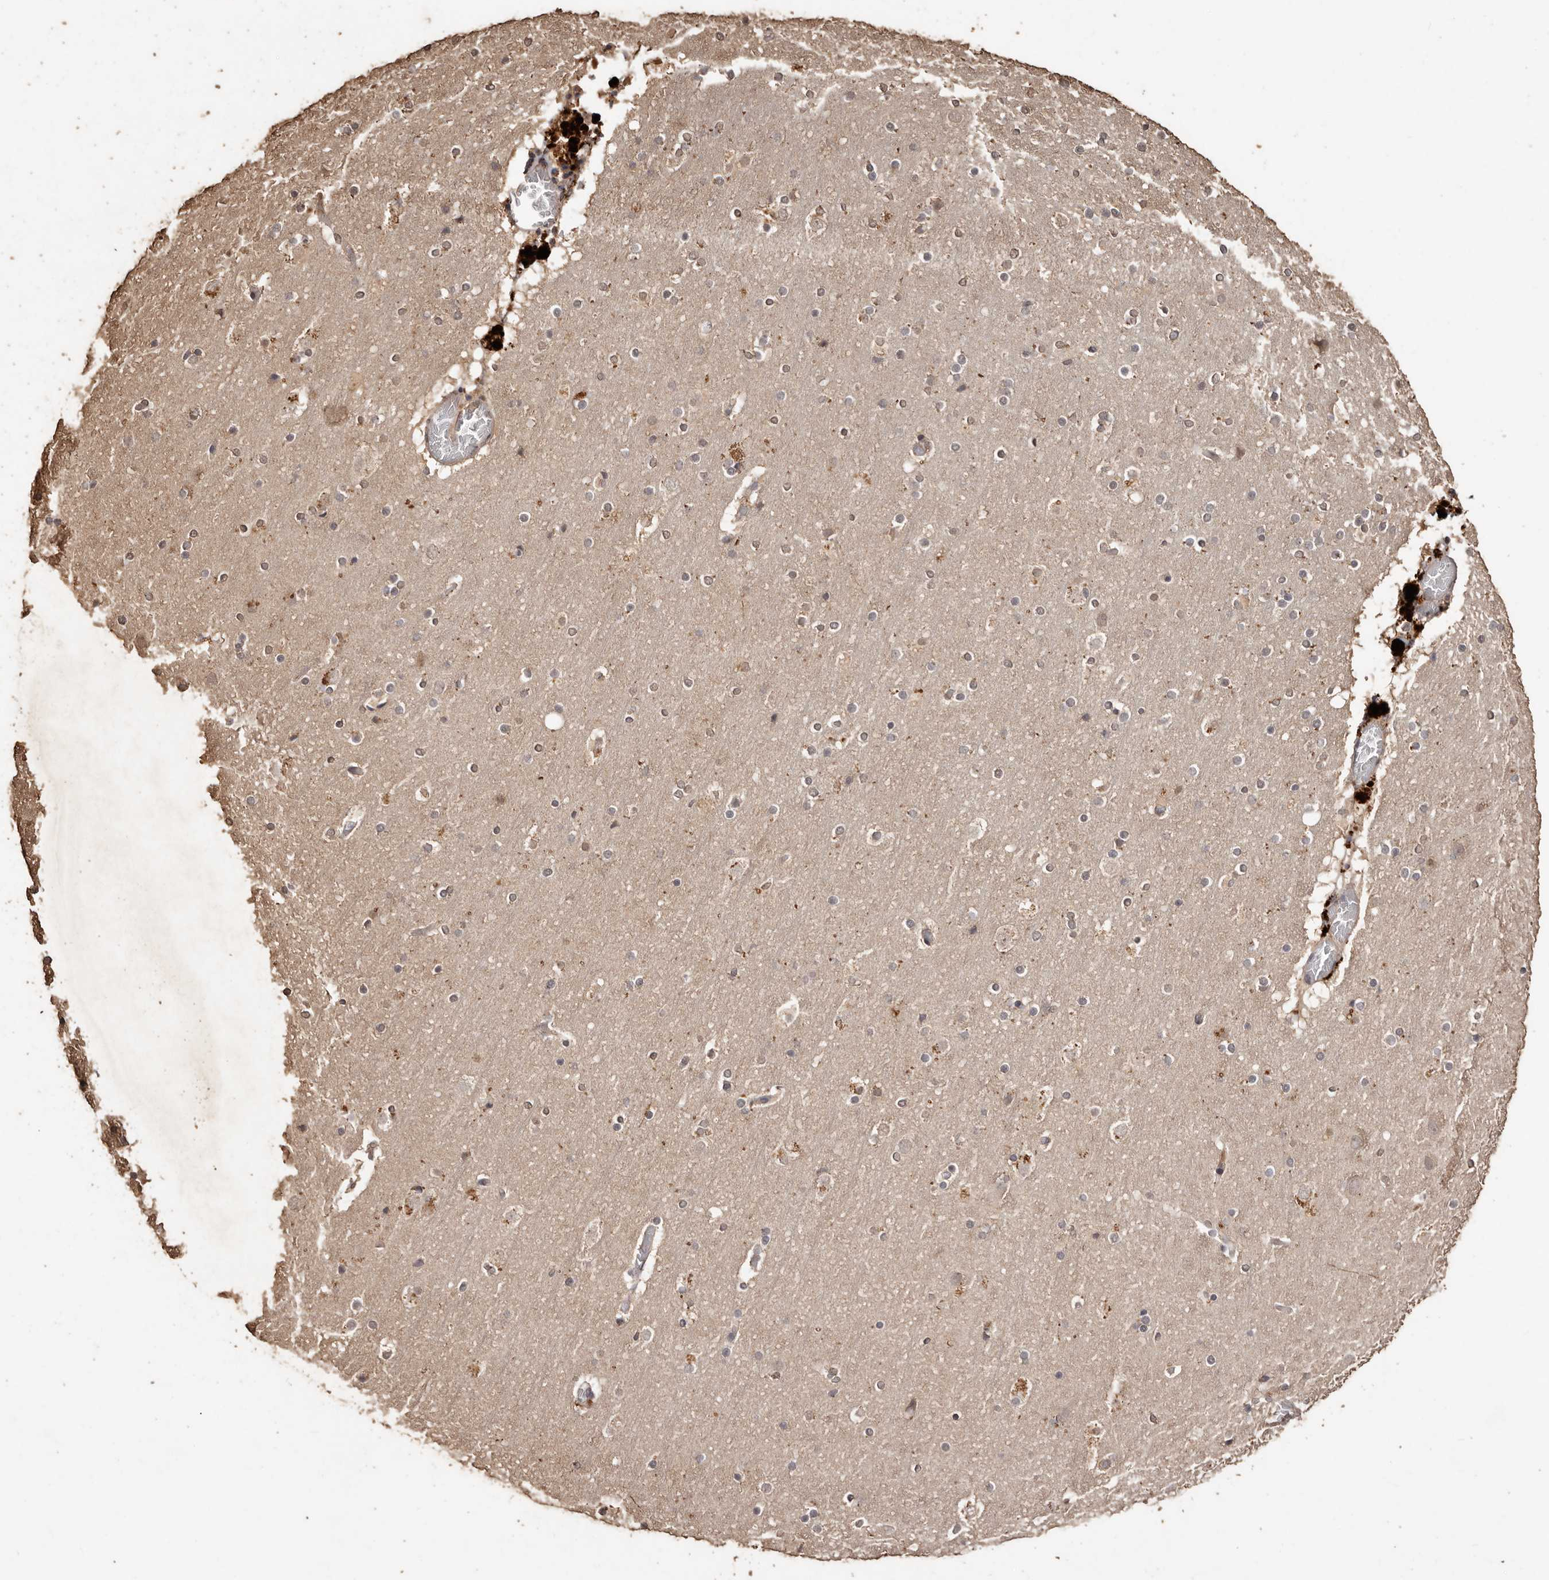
{"staining": {"intensity": "weak", "quantity": ">75%", "location": "cytoplasmic/membranous"}, "tissue": "cerebral cortex", "cell_type": "Endothelial cells", "image_type": "normal", "snomed": [{"axis": "morphology", "description": "Normal tissue, NOS"}, {"axis": "topography", "description": "Cerebral cortex"}], "caption": "Immunohistochemical staining of normal cerebral cortex demonstrates weak cytoplasmic/membranous protein positivity in about >75% of endothelial cells. (Stains: DAB (3,3'-diaminobenzidine) in brown, nuclei in blue, Microscopy: brightfield microscopy at high magnification).", "gene": "PKDCC", "patient": {"sex": "male", "age": 57}}